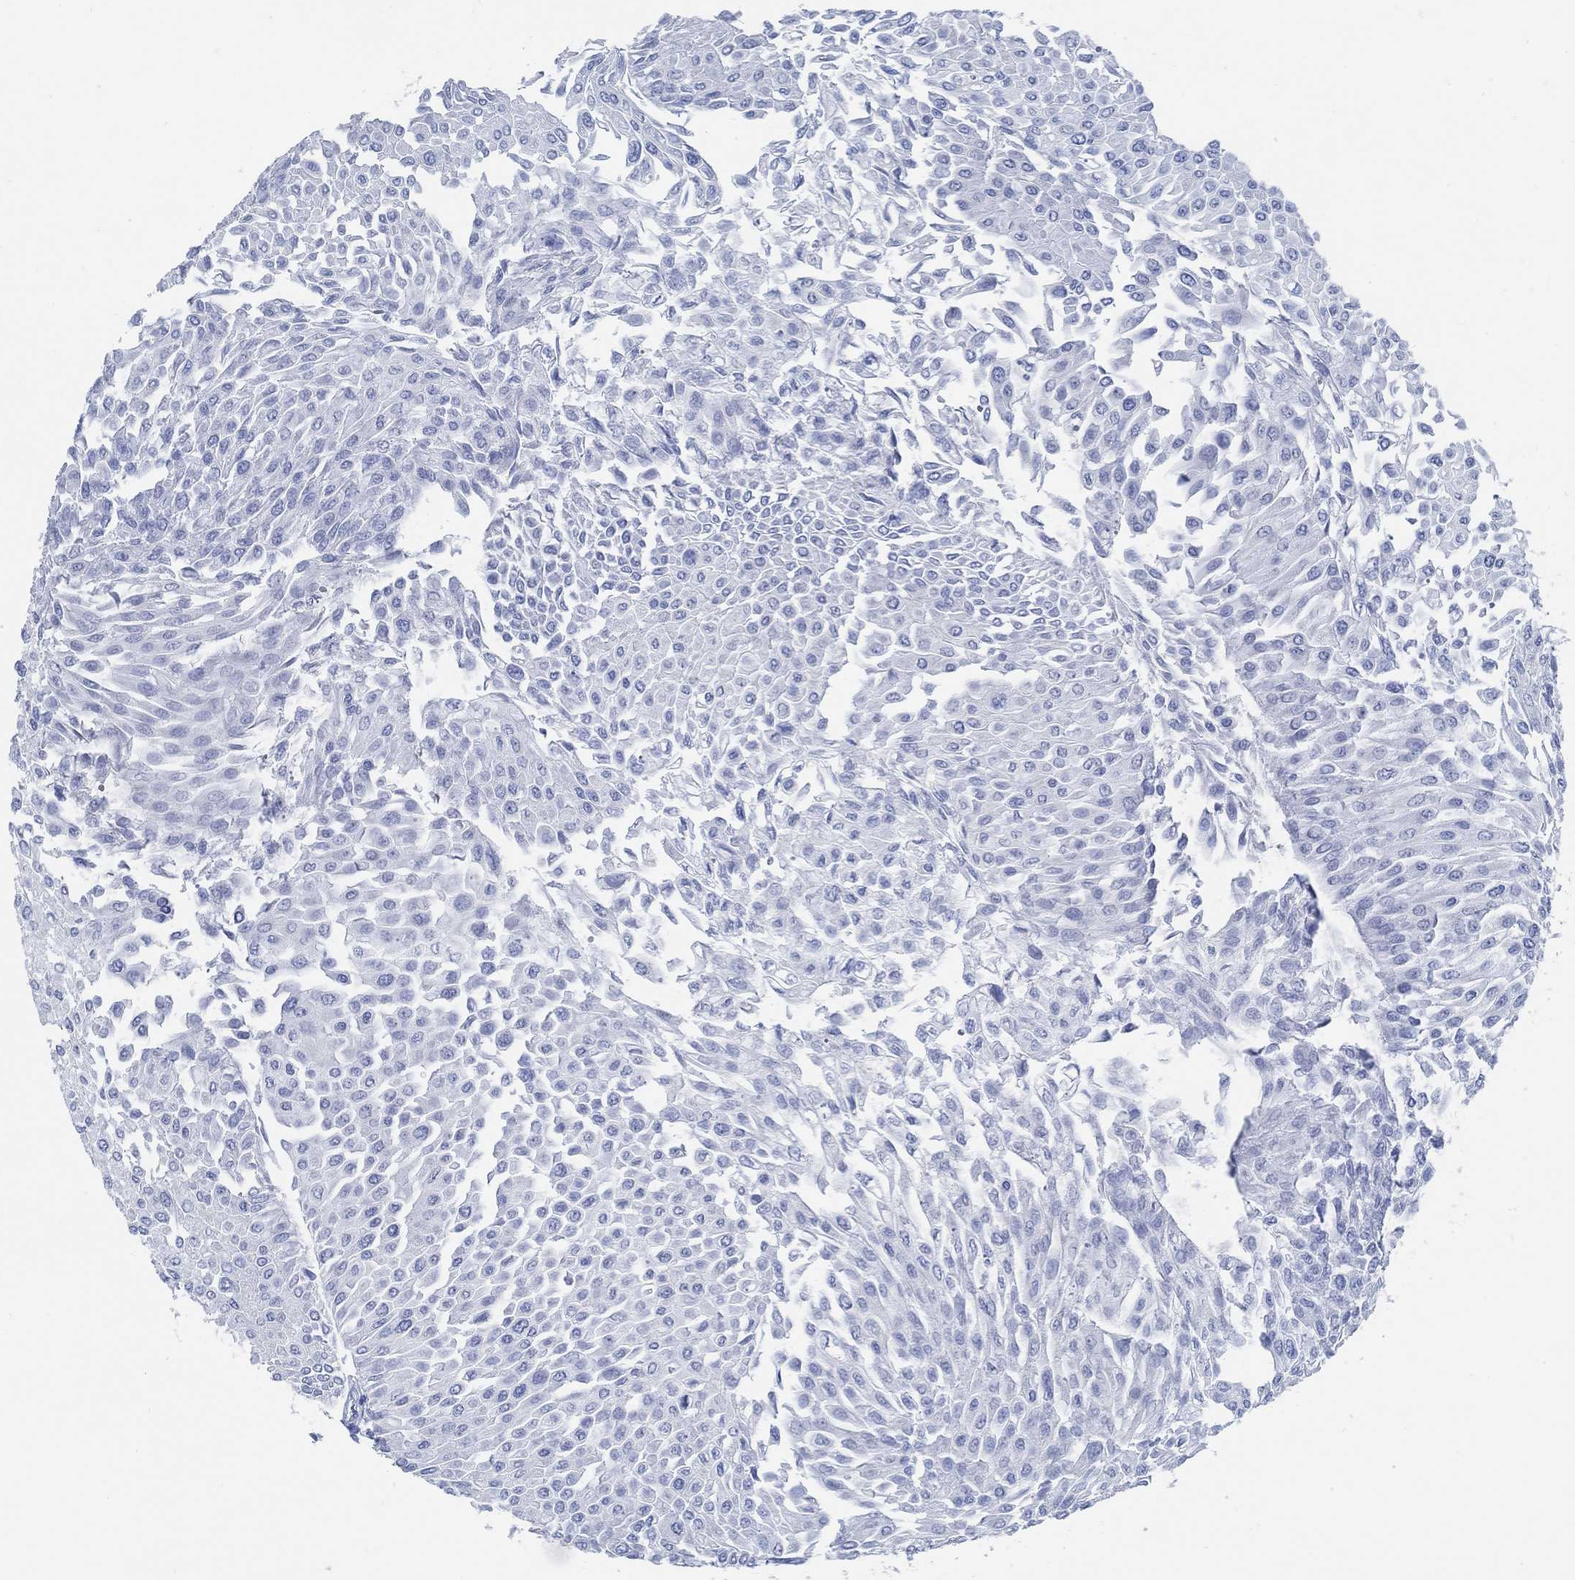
{"staining": {"intensity": "negative", "quantity": "none", "location": "none"}, "tissue": "urothelial cancer", "cell_type": "Tumor cells", "image_type": "cancer", "snomed": [{"axis": "morphology", "description": "Urothelial carcinoma, Low grade"}, {"axis": "topography", "description": "Urinary bladder"}], "caption": "This is a micrograph of immunohistochemistry (IHC) staining of urothelial cancer, which shows no expression in tumor cells.", "gene": "SLC45A1", "patient": {"sex": "male", "age": 67}}